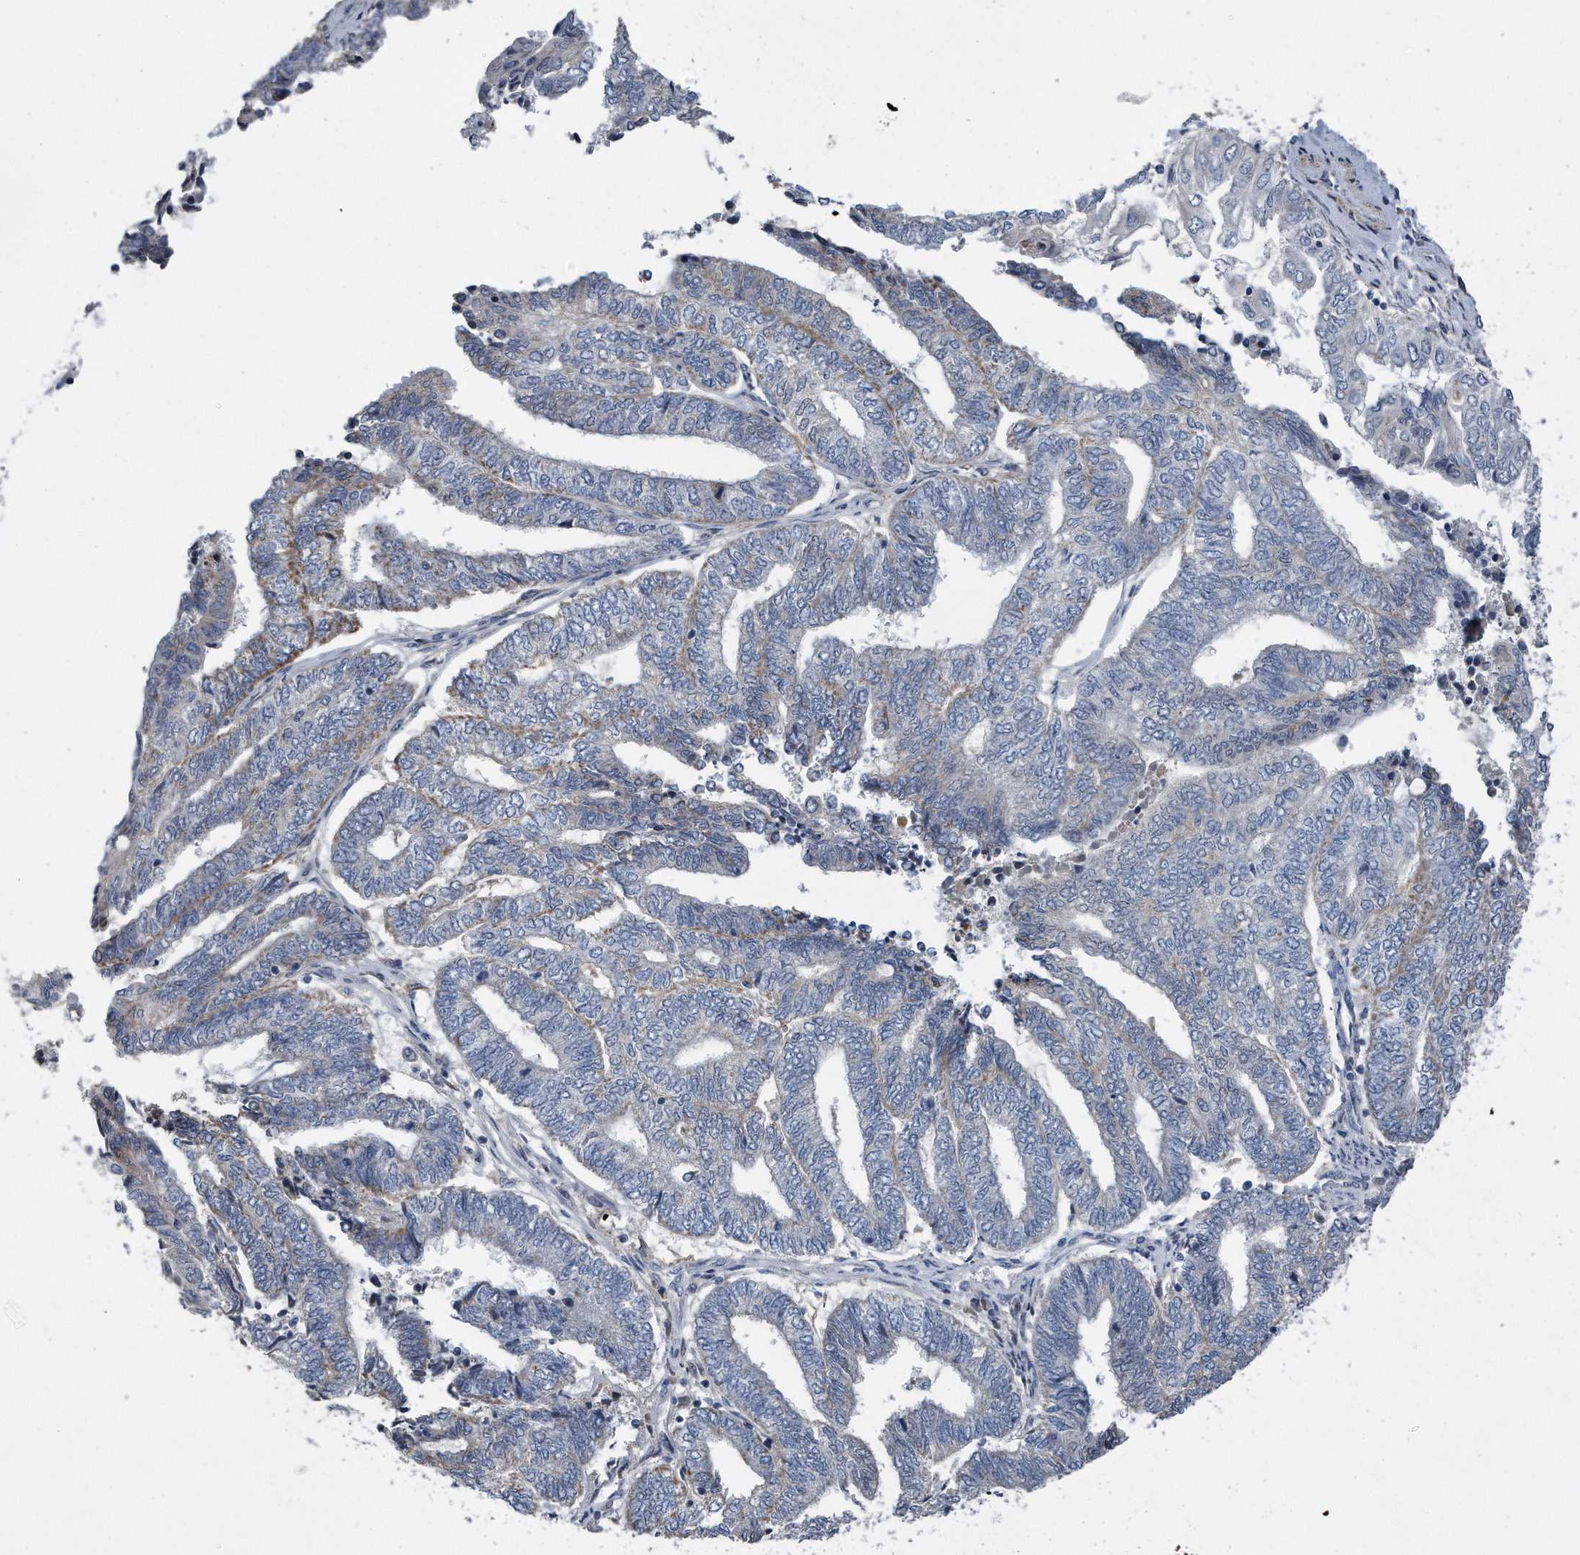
{"staining": {"intensity": "weak", "quantity": "<25%", "location": "cytoplasmic/membranous"}, "tissue": "endometrial cancer", "cell_type": "Tumor cells", "image_type": "cancer", "snomed": [{"axis": "morphology", "description": "Adenocarcinoma, NOS"}, {"axis": "topography", "description": "Uterus"}, {"axis": "topography", "description": "Endometrium"}], "caption": "IHC photomicrograph of neoplastic tissue: adenocarcinoma (endometrial) stained with DAB (3,3'-diaminobenzidine) demonstrates no significant protein positivity in tumor cells.", "gene": "DST", "patient": {"sex": "female", "age": 70}}